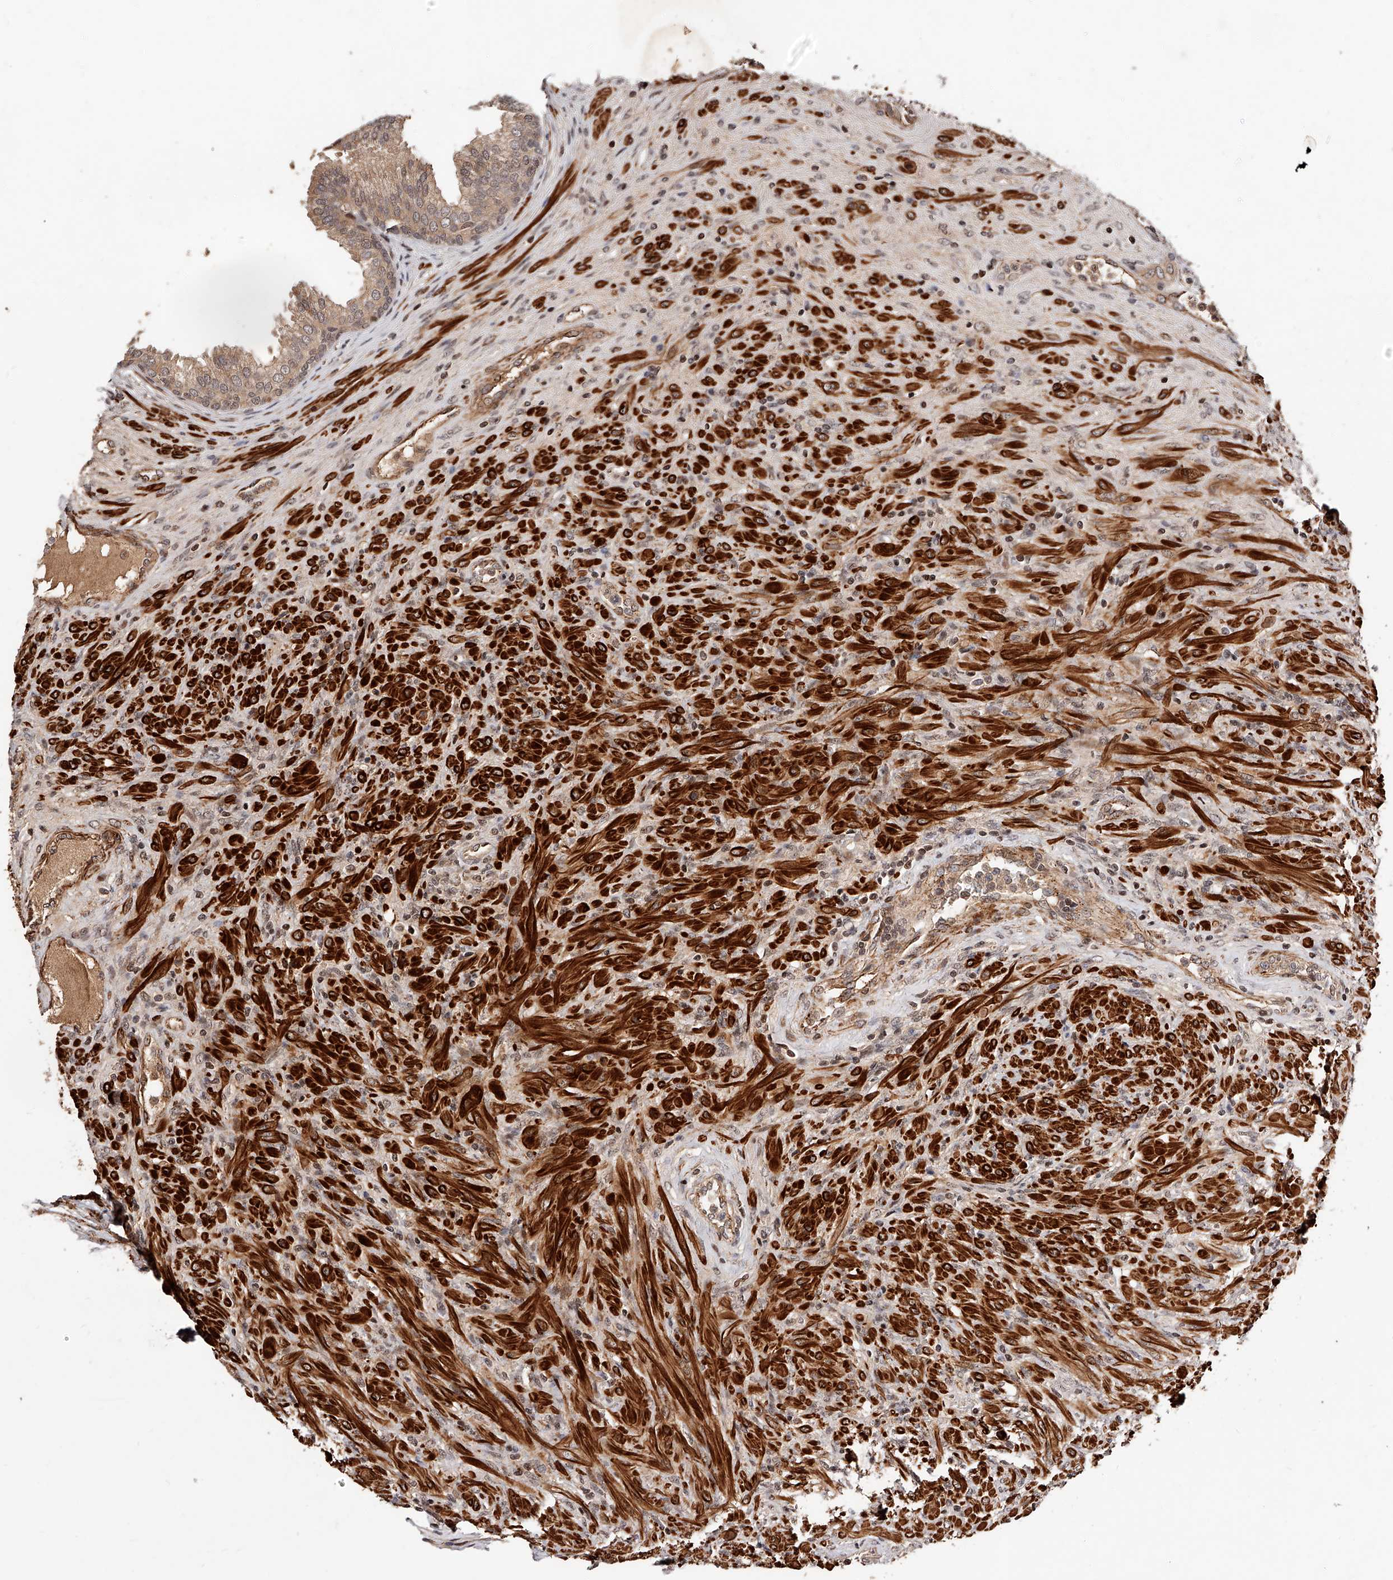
{"staining": {"intensity": "moderate", "quantity": "25%-75%", "location": "cytoplasmic/membranous,nuclear"}, "tissue": "prostate", "cell_type": "Glandular cells", "image_type": "normal", "snomed": [{"axis": "morphology", "description": "Normal tissue, NOS"}, {"axis": "topography", "description": "Prostate"}], "caption": "Glandular cells display moderate cytoplasmic/membranous,nuclear expression in about 25%-75% of cells in benign prostate.", "gene": "CUL7", "patient": {"sex": "male", "age": 76}}